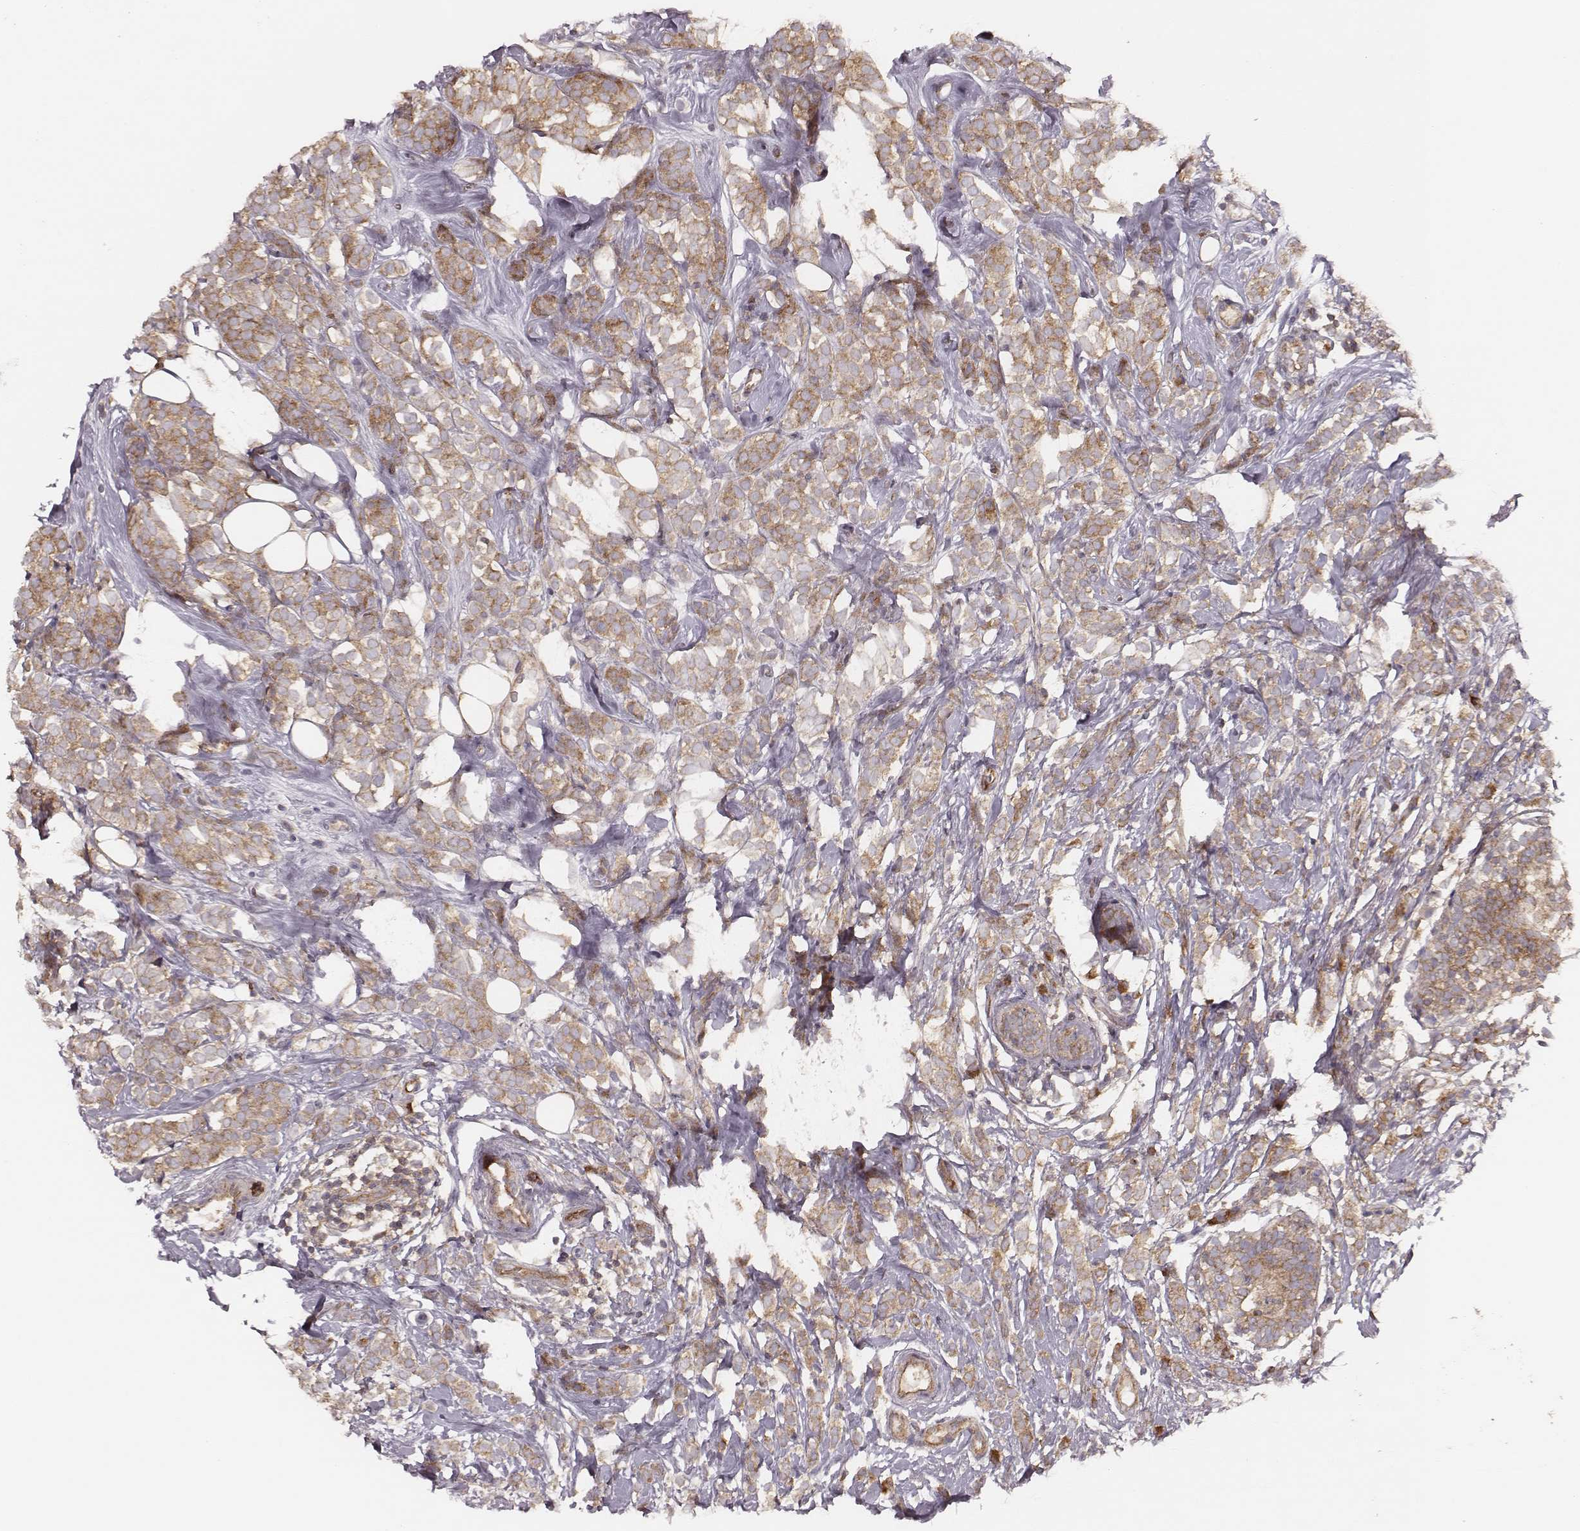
{"staining": {"intensity": "moderate", "quantity": ">75%", "location": "cytoplasmic/membranous"}, "tissue": "breast cancer", "cell_type": "Tumor cells", "image_type": "cancer", "snomed": [{"axis": "morphology", "description": "Lobular carcinoma"}, {"axis": "topography", "description": "Breast"}], "caption": "Immunohistochemistry (IHC) of human breast cancer (lobular carcinoma) exhibits medium levels of moderate cytoplasmic/membranous positivity in about >75% of tumor cells. The staining is performed using DAB brown chromogen to label protein expression. The nuclei are counter-stained blue using hematoxylin.", "gene": "CARS1", "patient": {"sex": "female", "age": 49}}